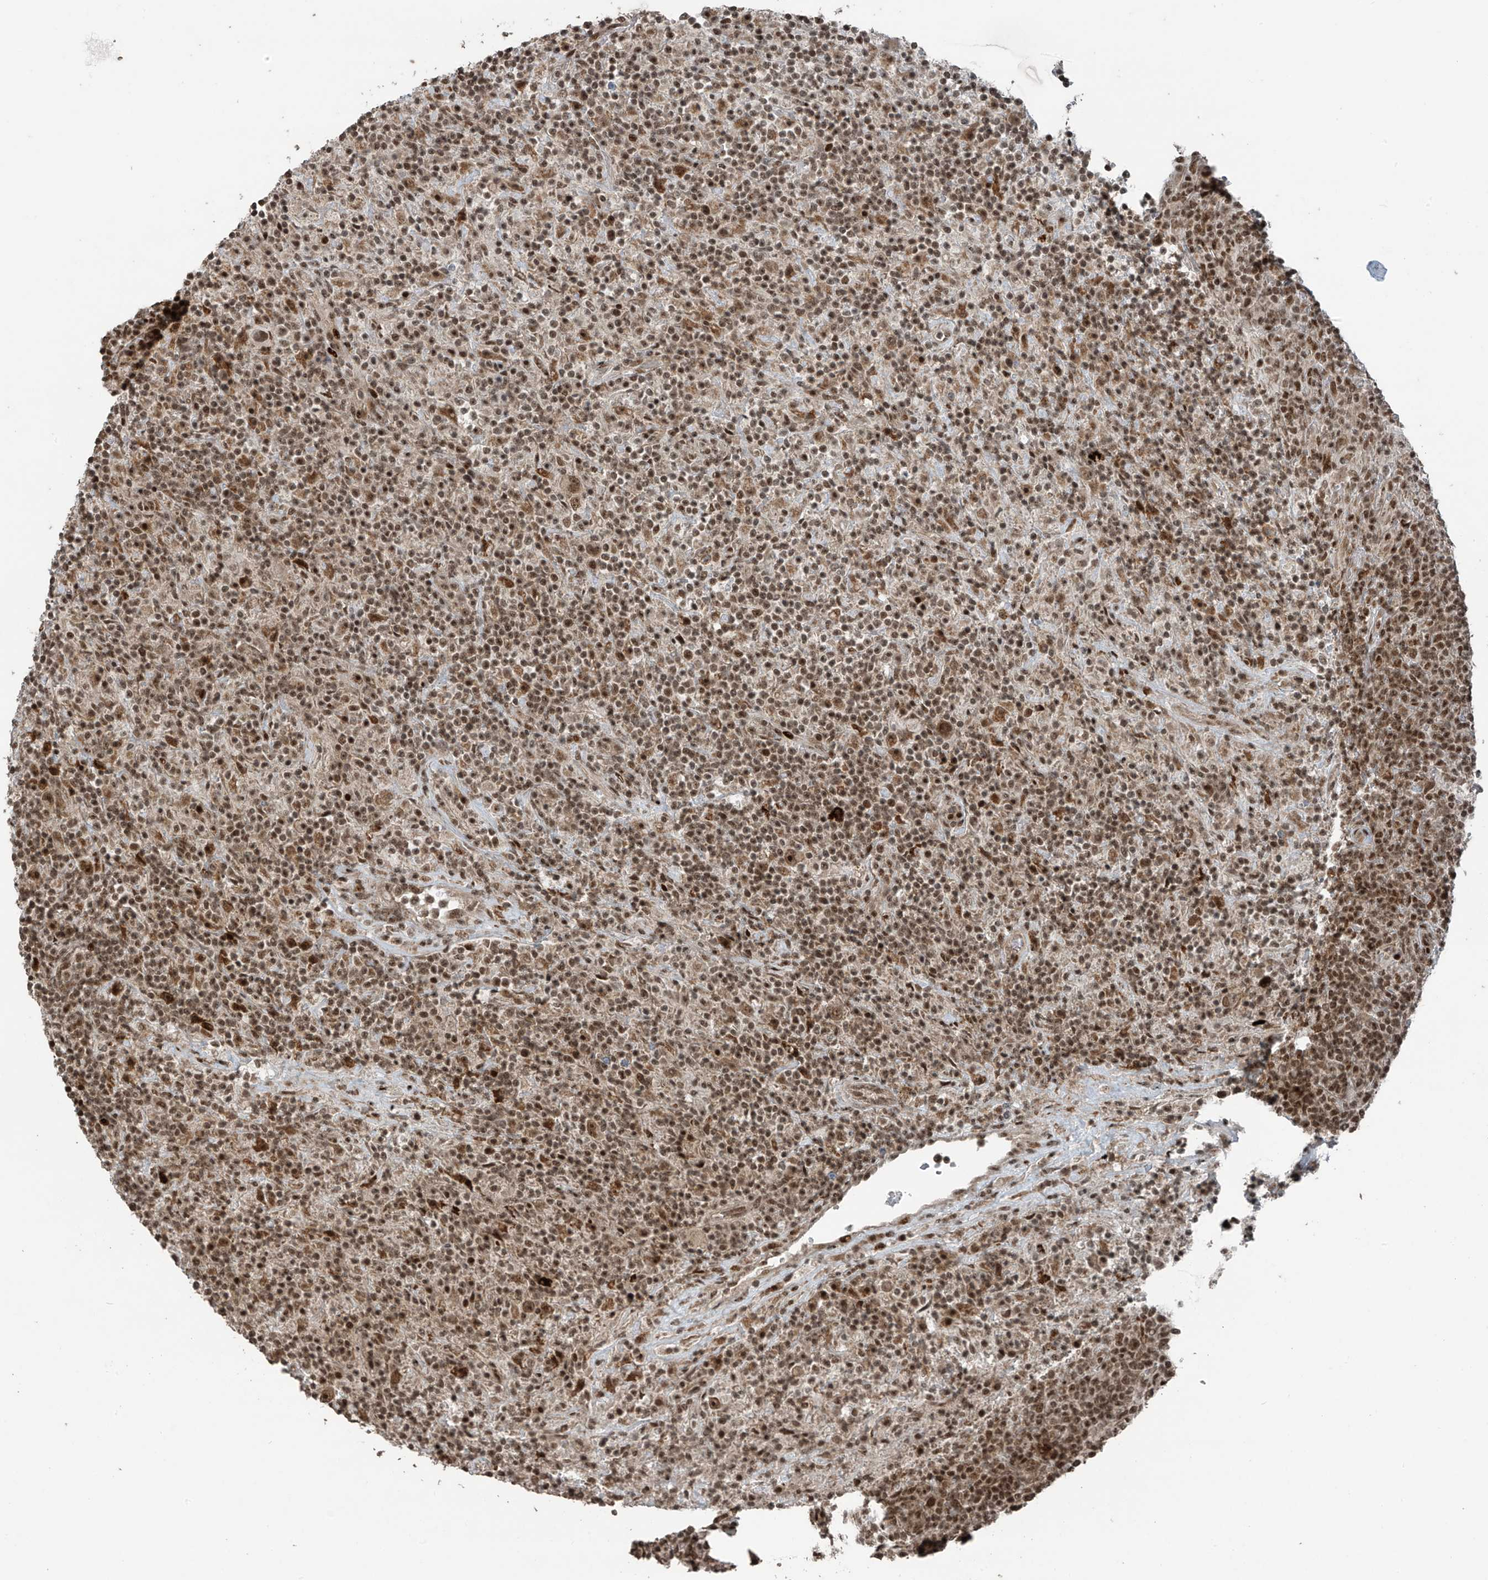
{"staining": {"intensity": "moderate", "quantity": ">75%", "location": "nuclear"}, "tissue": "lymphoma", "cell_type": "Tumor cells", "image_type": "cancer", "snomed": [{"axis": "morphology", "description": "Hodgkin's disease, NOS"}, {"axis": "topography", "description": "Lymph node"}], "caption": "Protein staining of Hodgkin's disease tissue reveals moderate nuclear positivity in about >75% of tumor cells.", "gene": "PCNP", "patient": {"sex": "male", "age": 70}}